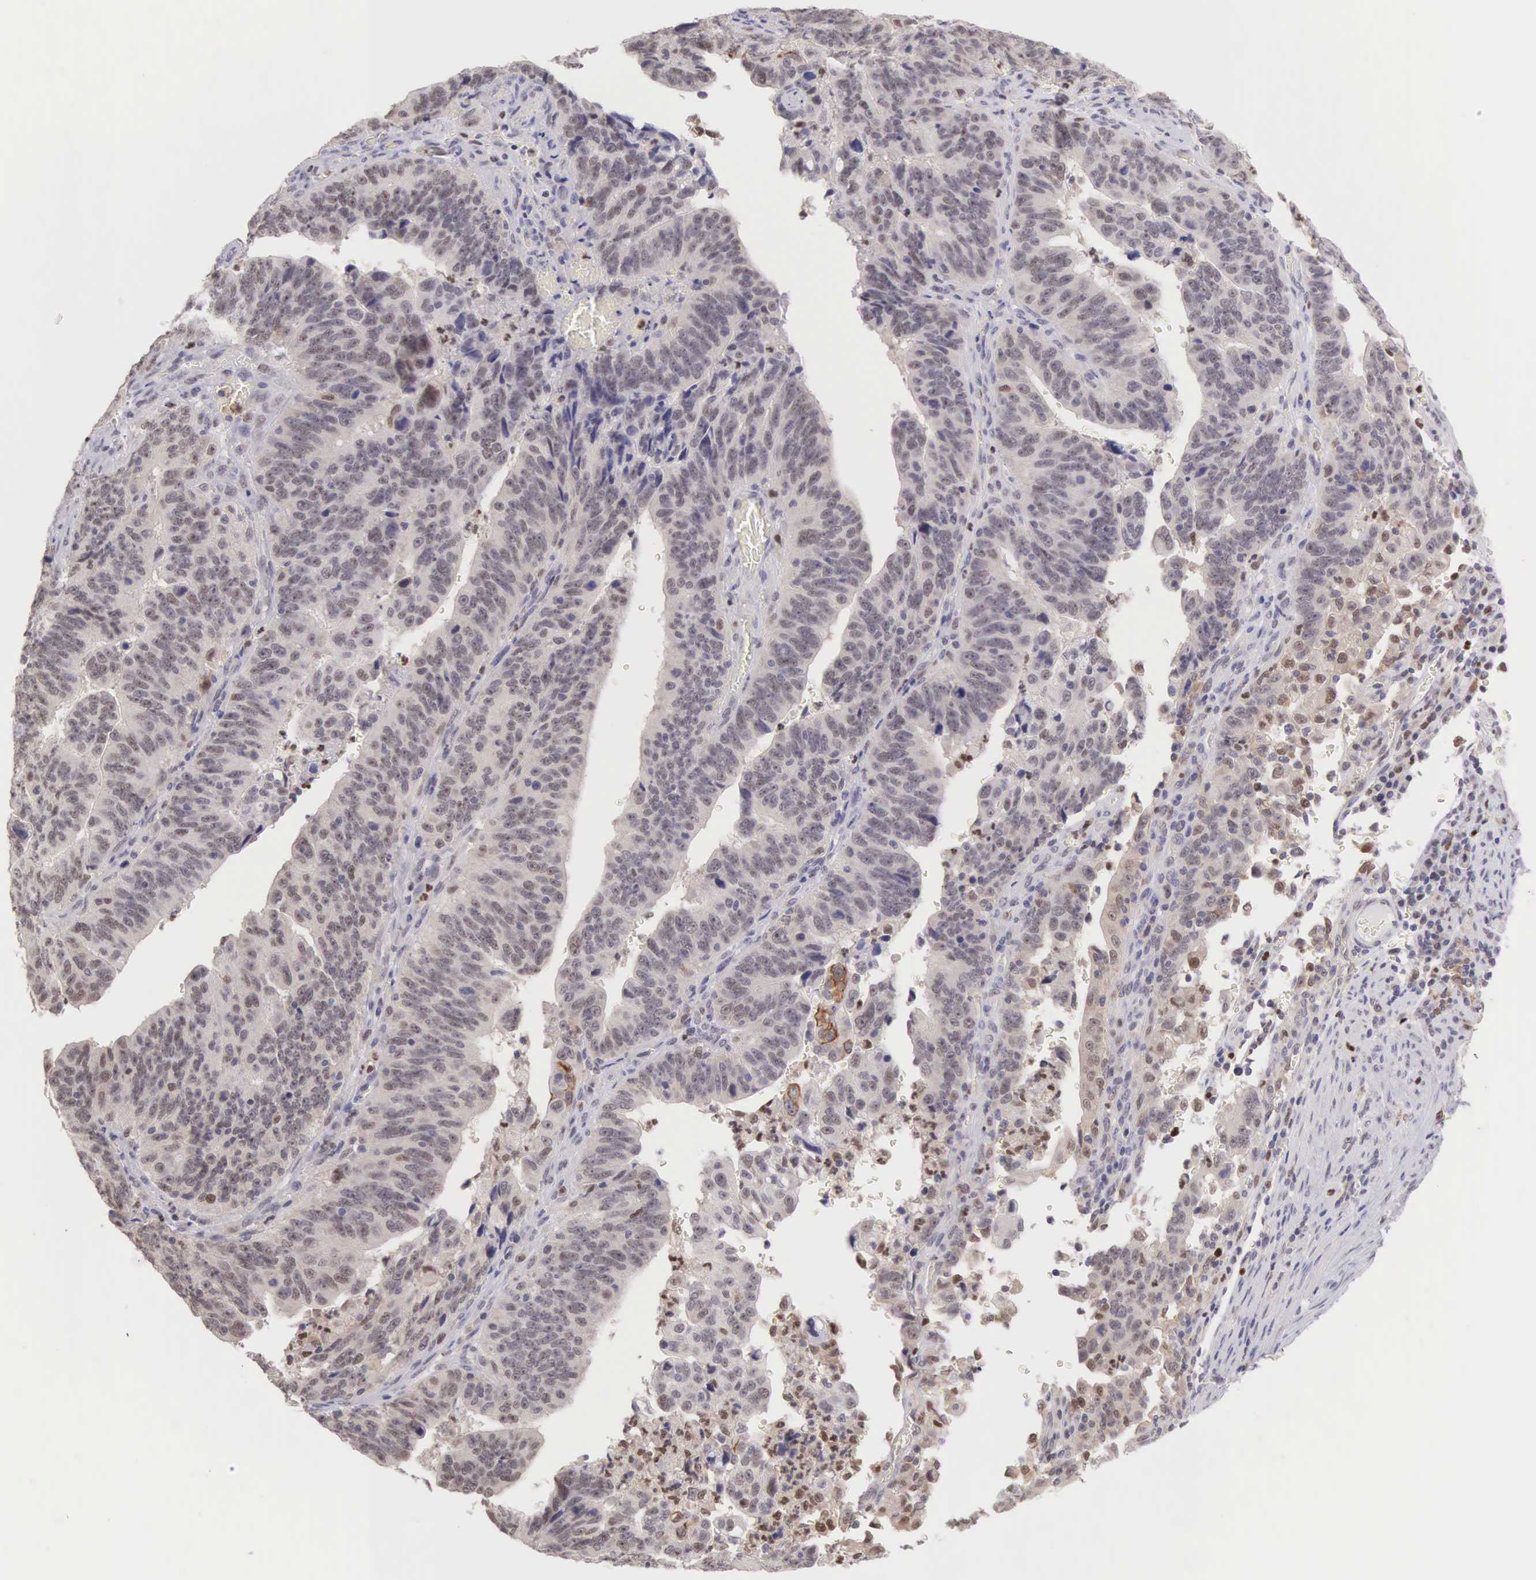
{"staining": {"intensity": "weak", "quantity": "<25%", "location": "cytoplasmic/membranous,nuclear"}, "tissue": "stomach cancer", "cell_type": "Tumor cells", "image_type": "cancer", "snomed": [{"axis": "morphology", "description": "Adenocarcinoma, NOS"}, {"axis": "topography", "description": "Stomach, upper"}], "caption": "Protein analysis of adenocarcinoma (stomach) demonstrates no significant positivity in tumor cells.", "gene": "GRK3", "patient": {"sex": "female", "age": 50}}